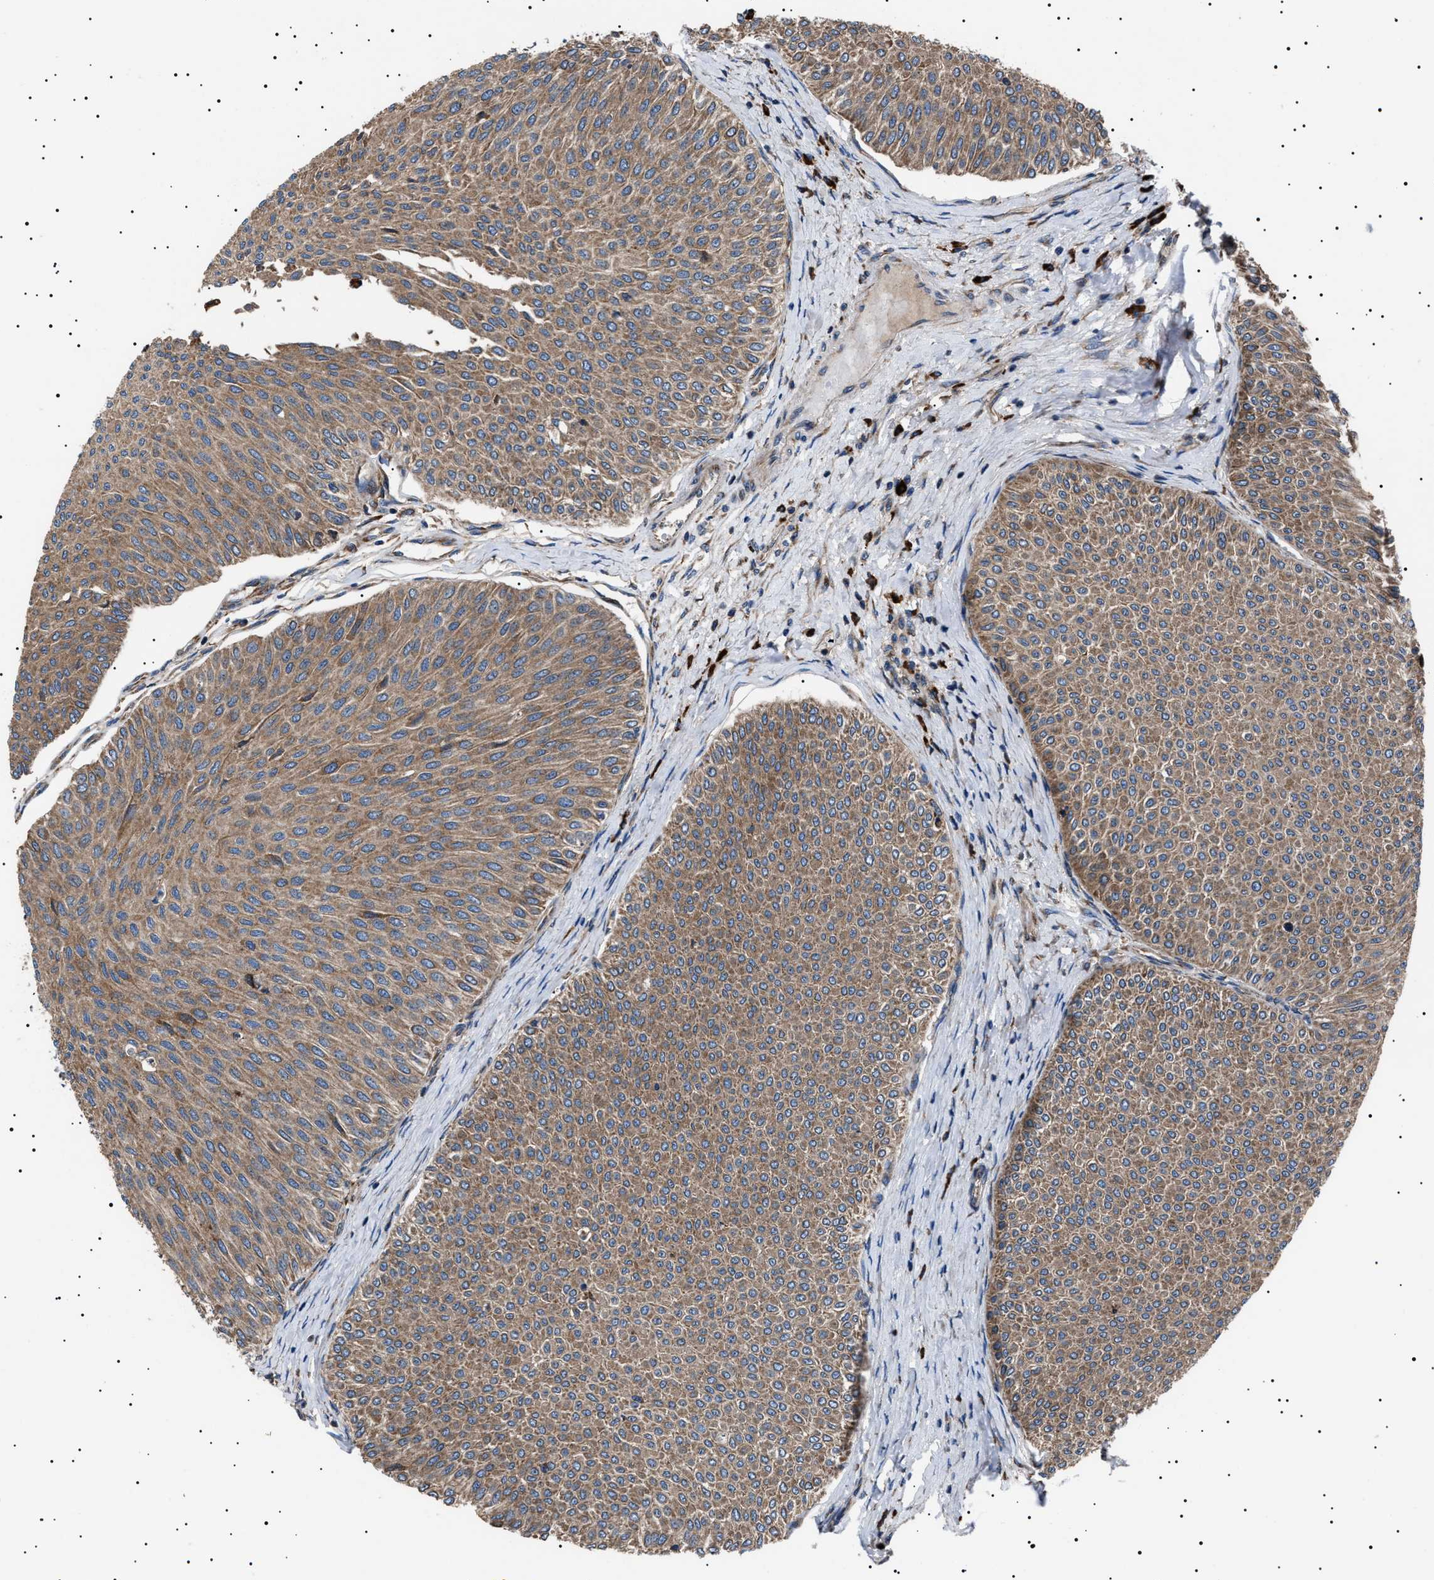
{"staining": {"intensity": "moderate", "quantity": ">75%", "location": "cytoplasmic/membranous"}, "tissue": "urothelial cancer", "cell_type": "Tumor cells", "image_type": "cancer", "snomed": [{"axis": "morphology", "description": "Urothelial carcinoma, Low grade"}, {"axis": "topography", "description": "Urinary bladder"}], "caption": "Immunohistochemistry of urothelial carcinoma (low-grade) shows medium levels of moderate cytoplasmic/membranous expression in about >75% of tumor cells.", "gene": "TOP1MT", "patient": {"sex": "male", "age": 78}}